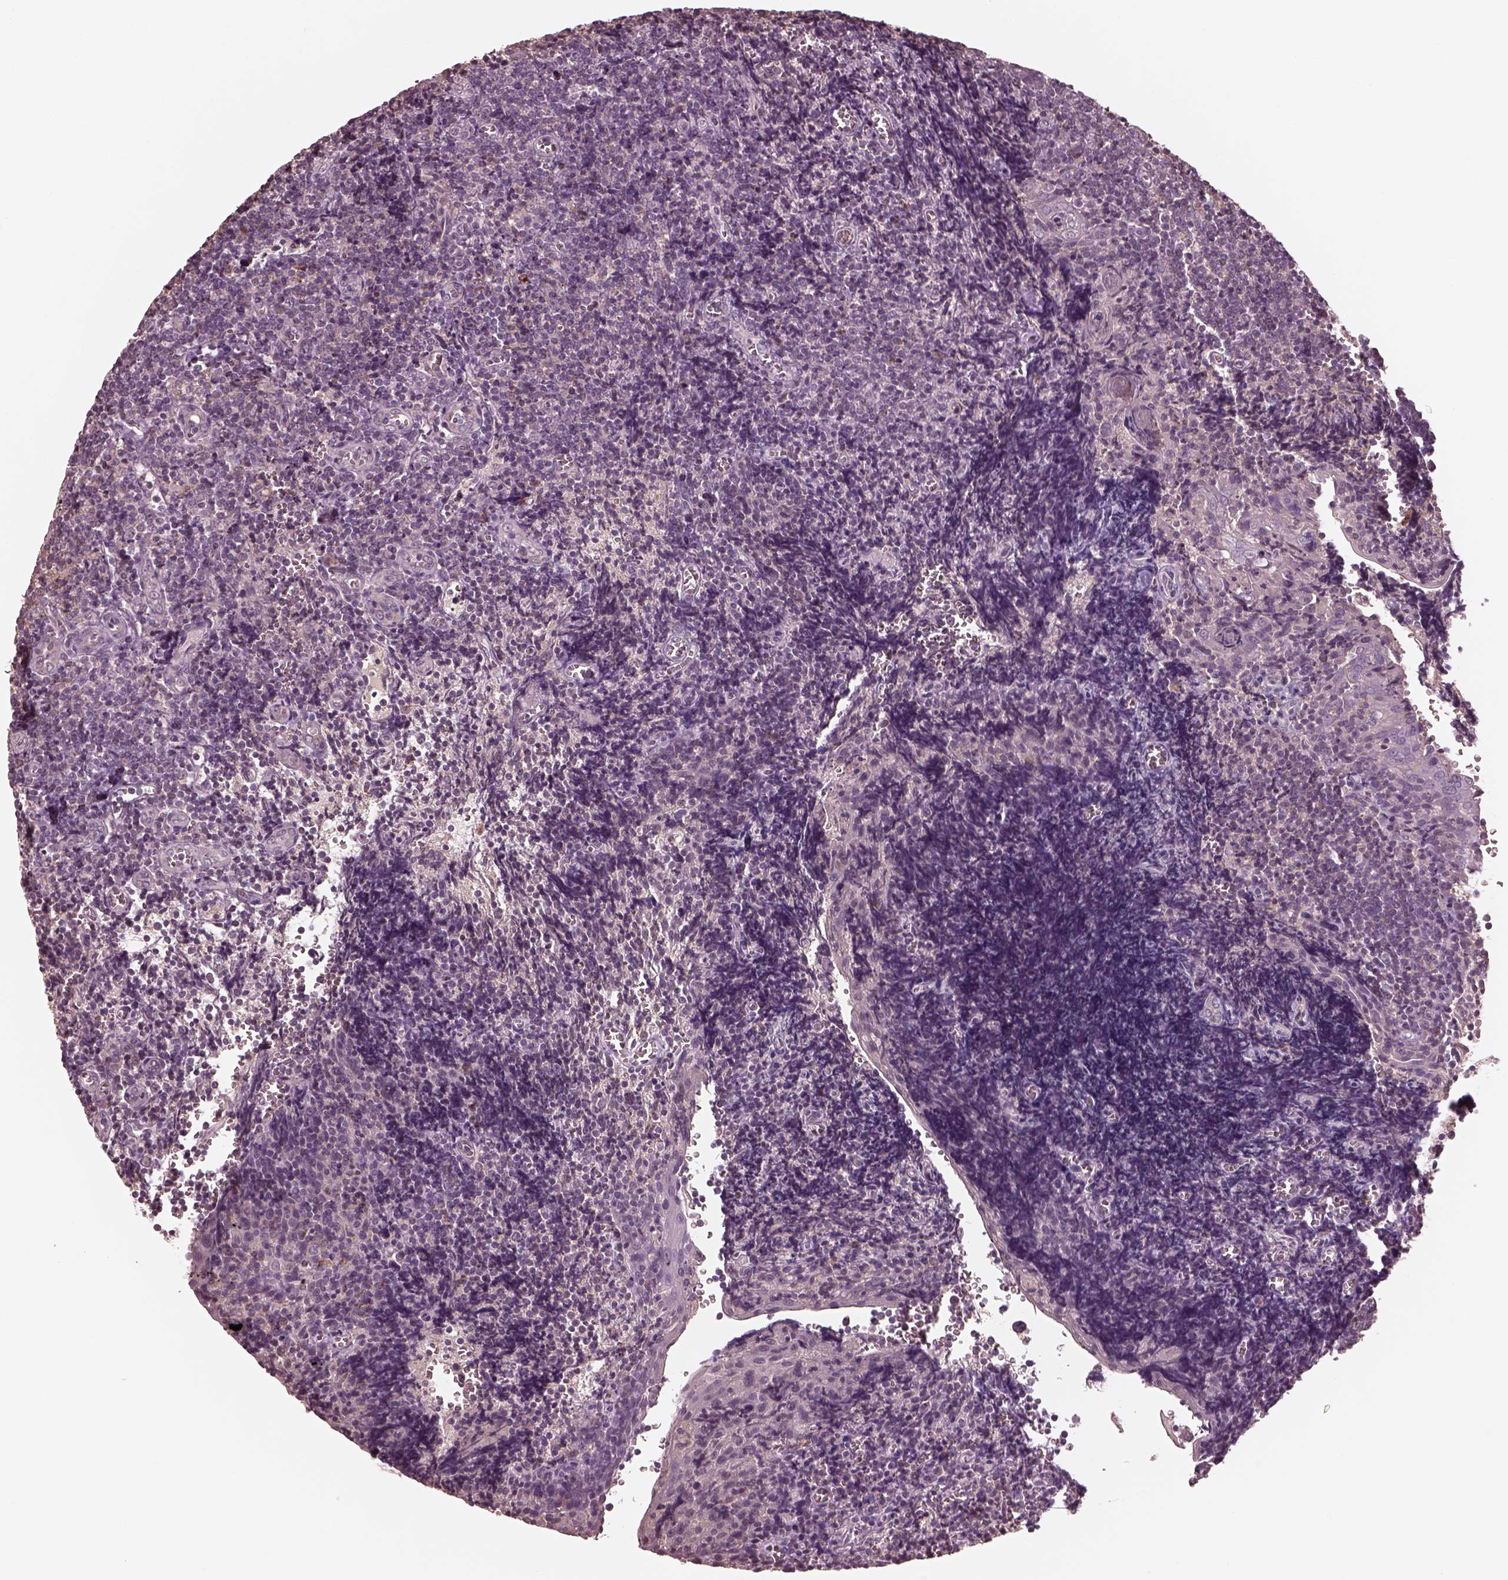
{"staining": {"intensity": "negative", "quantity": "none", "location": "none"}, "tissue": "tonsil", "cell_type": "Germinal center cells", "image_type": "normal", "snomed": [{"axis": "morphology", "description": "Normal tissue, NOS"}, {"axis": "morphology", "description": "Inflammation, NOS"}, {"axis": "topography", "description": "Tonsil"}], "caption": "An IHC micrograph of normal tonsil is shown. There is no staining in germinal center cells of tonsil. (DAB immunohistochemistry (IHC) visualized using brightfield microscopy, high magnification).", "gene": "VWA5B1", "patient": {"sex": "female", "age": 31}}